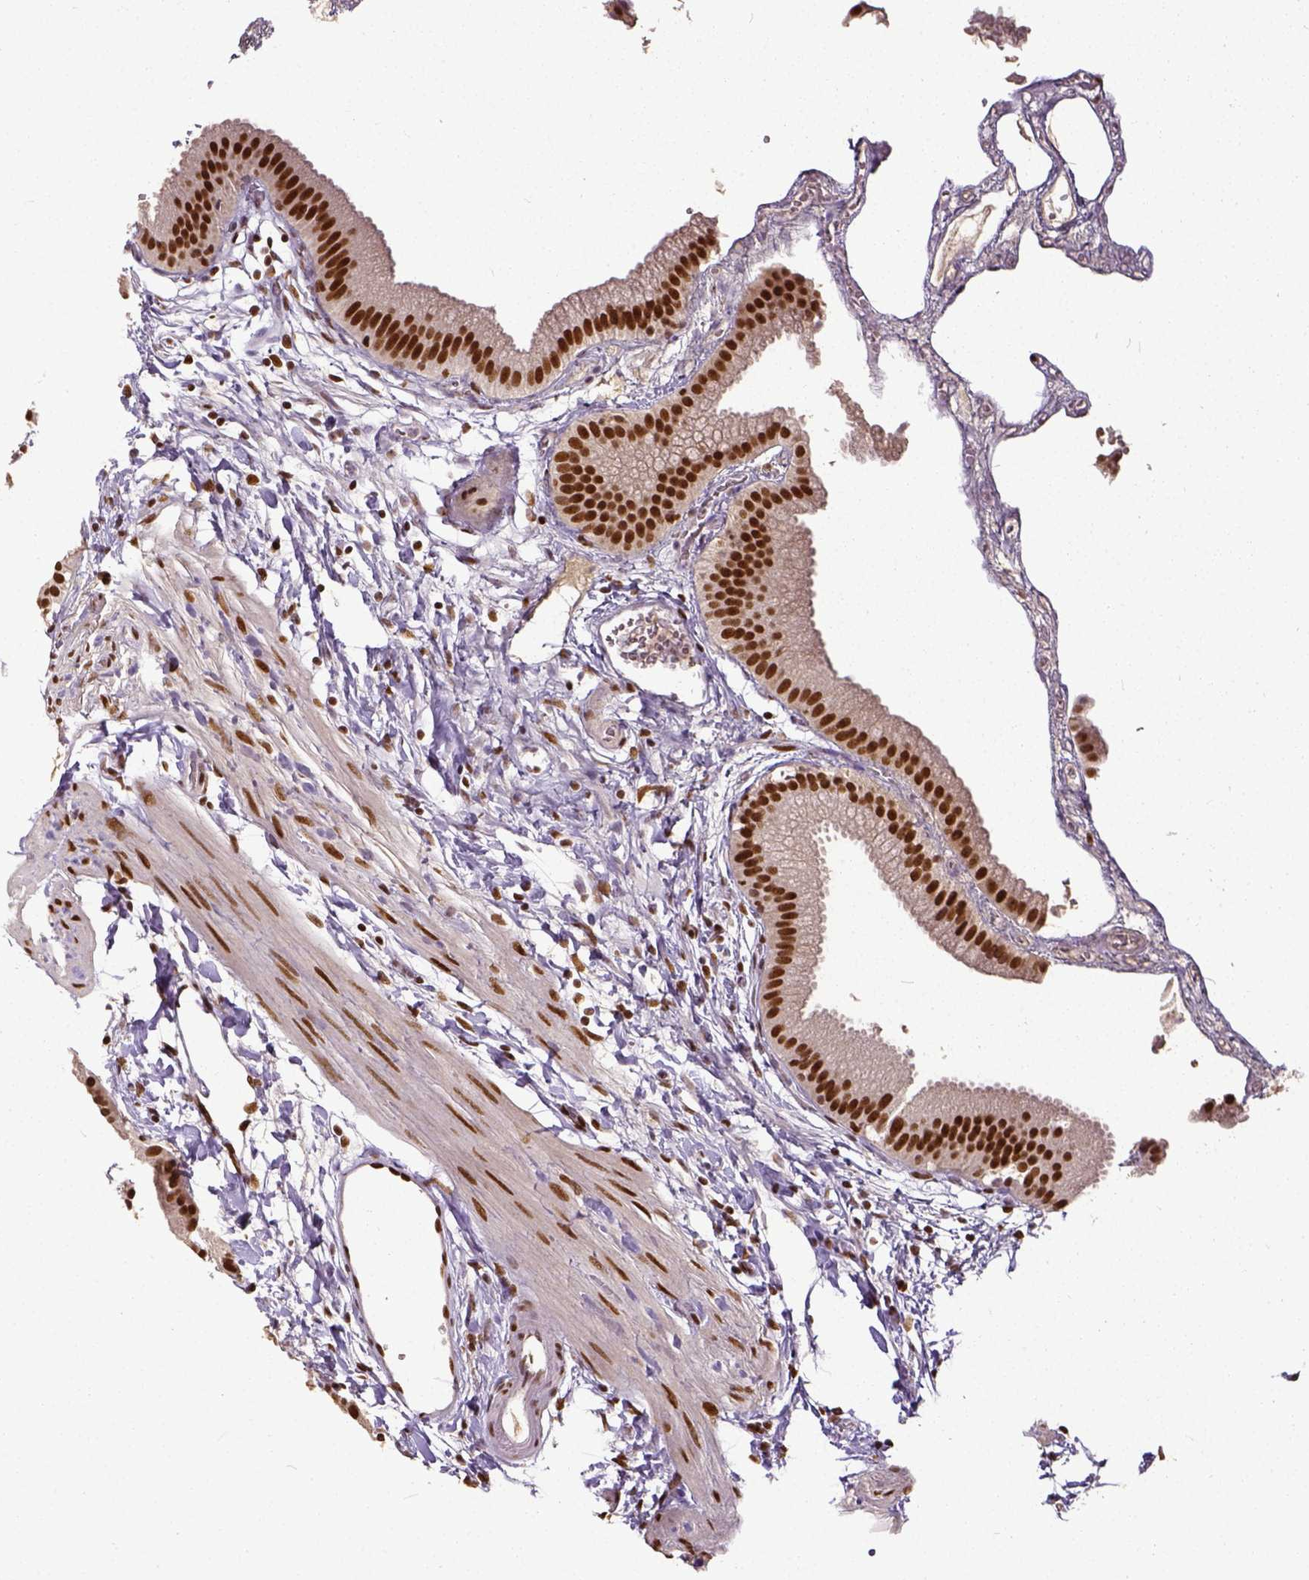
{"staining": {"intensity": "strong", "quantity": ">75%", "location": "nuclear"}, "tissue": "gallbladder", "cell_type": "Glandular cells", "image_type": "normal", "snomed": [{"axis": "morphology", "description": "Normal tissue, NOS"}, {"axis": "topography", "description": "Gallbladder"}], "caption": "Gallbladder stained with IHC reveals strong nuclear positivity in about >75% of glandular cells.", "gene": "ATRX", "patient": {"sex": "female", "age": 63}}